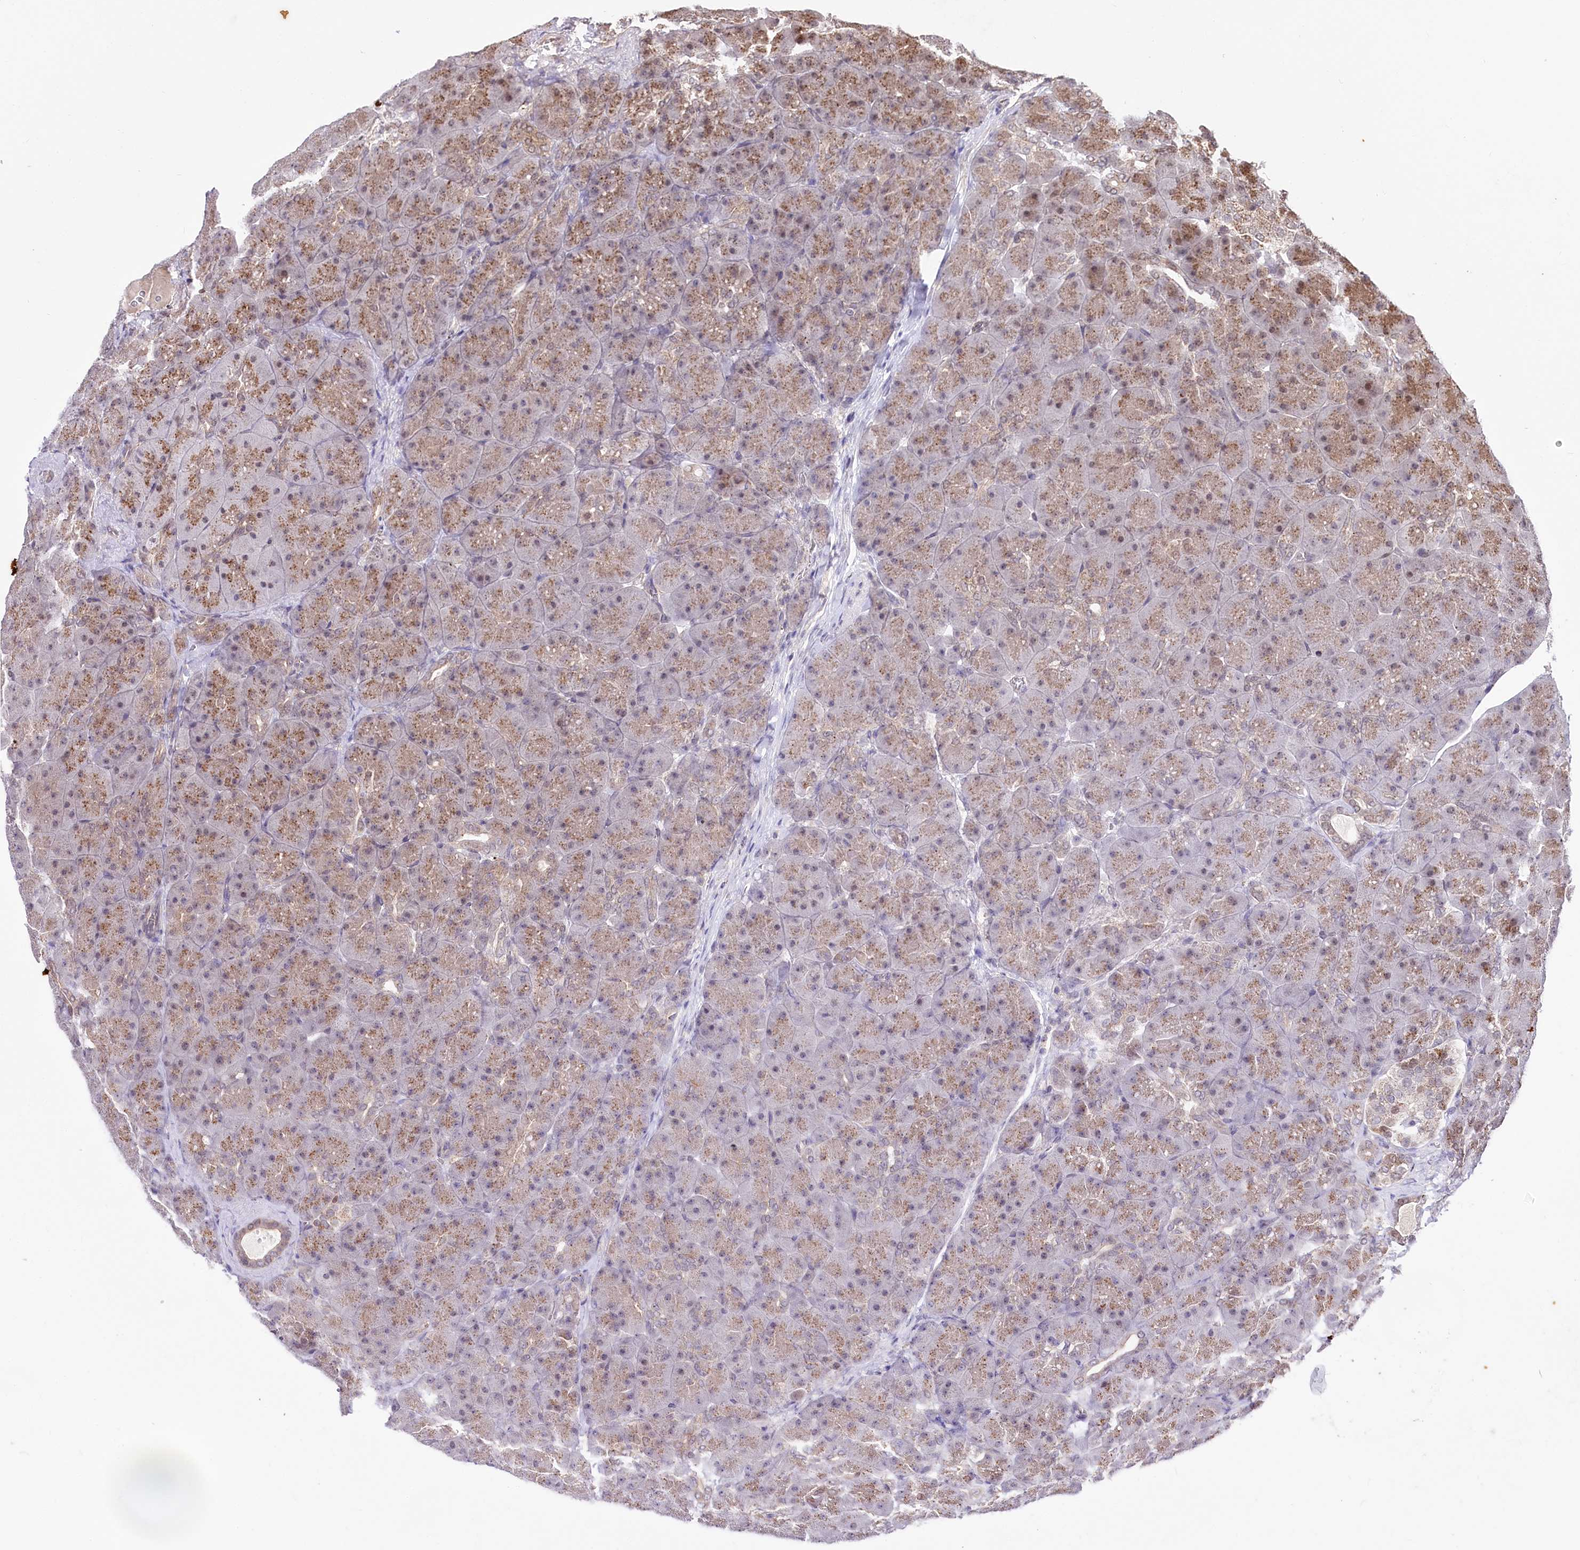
{"staining": {"intensity": "moderate", "quantity": "25%-75%", "location": "cytoplasmic/membranous"}, "tissue": "pancreas", "cell_type": "Exocrine glandular cells", "image_type": "normal", "snomed": [{"axis": "morphology", "description": "Normal tissue, NOS"}, {"axis": "topography", "description": "Pancreas"}], "caption": "Protein staining by immunohistochemistry displays moderate cytoplasmic/membranous staining in about 25%-75% of exocrine glandular cells in unremarkable pancreas.", "gene": "ZFYVE27", "patient": {"sex": "male", "age": 66}}